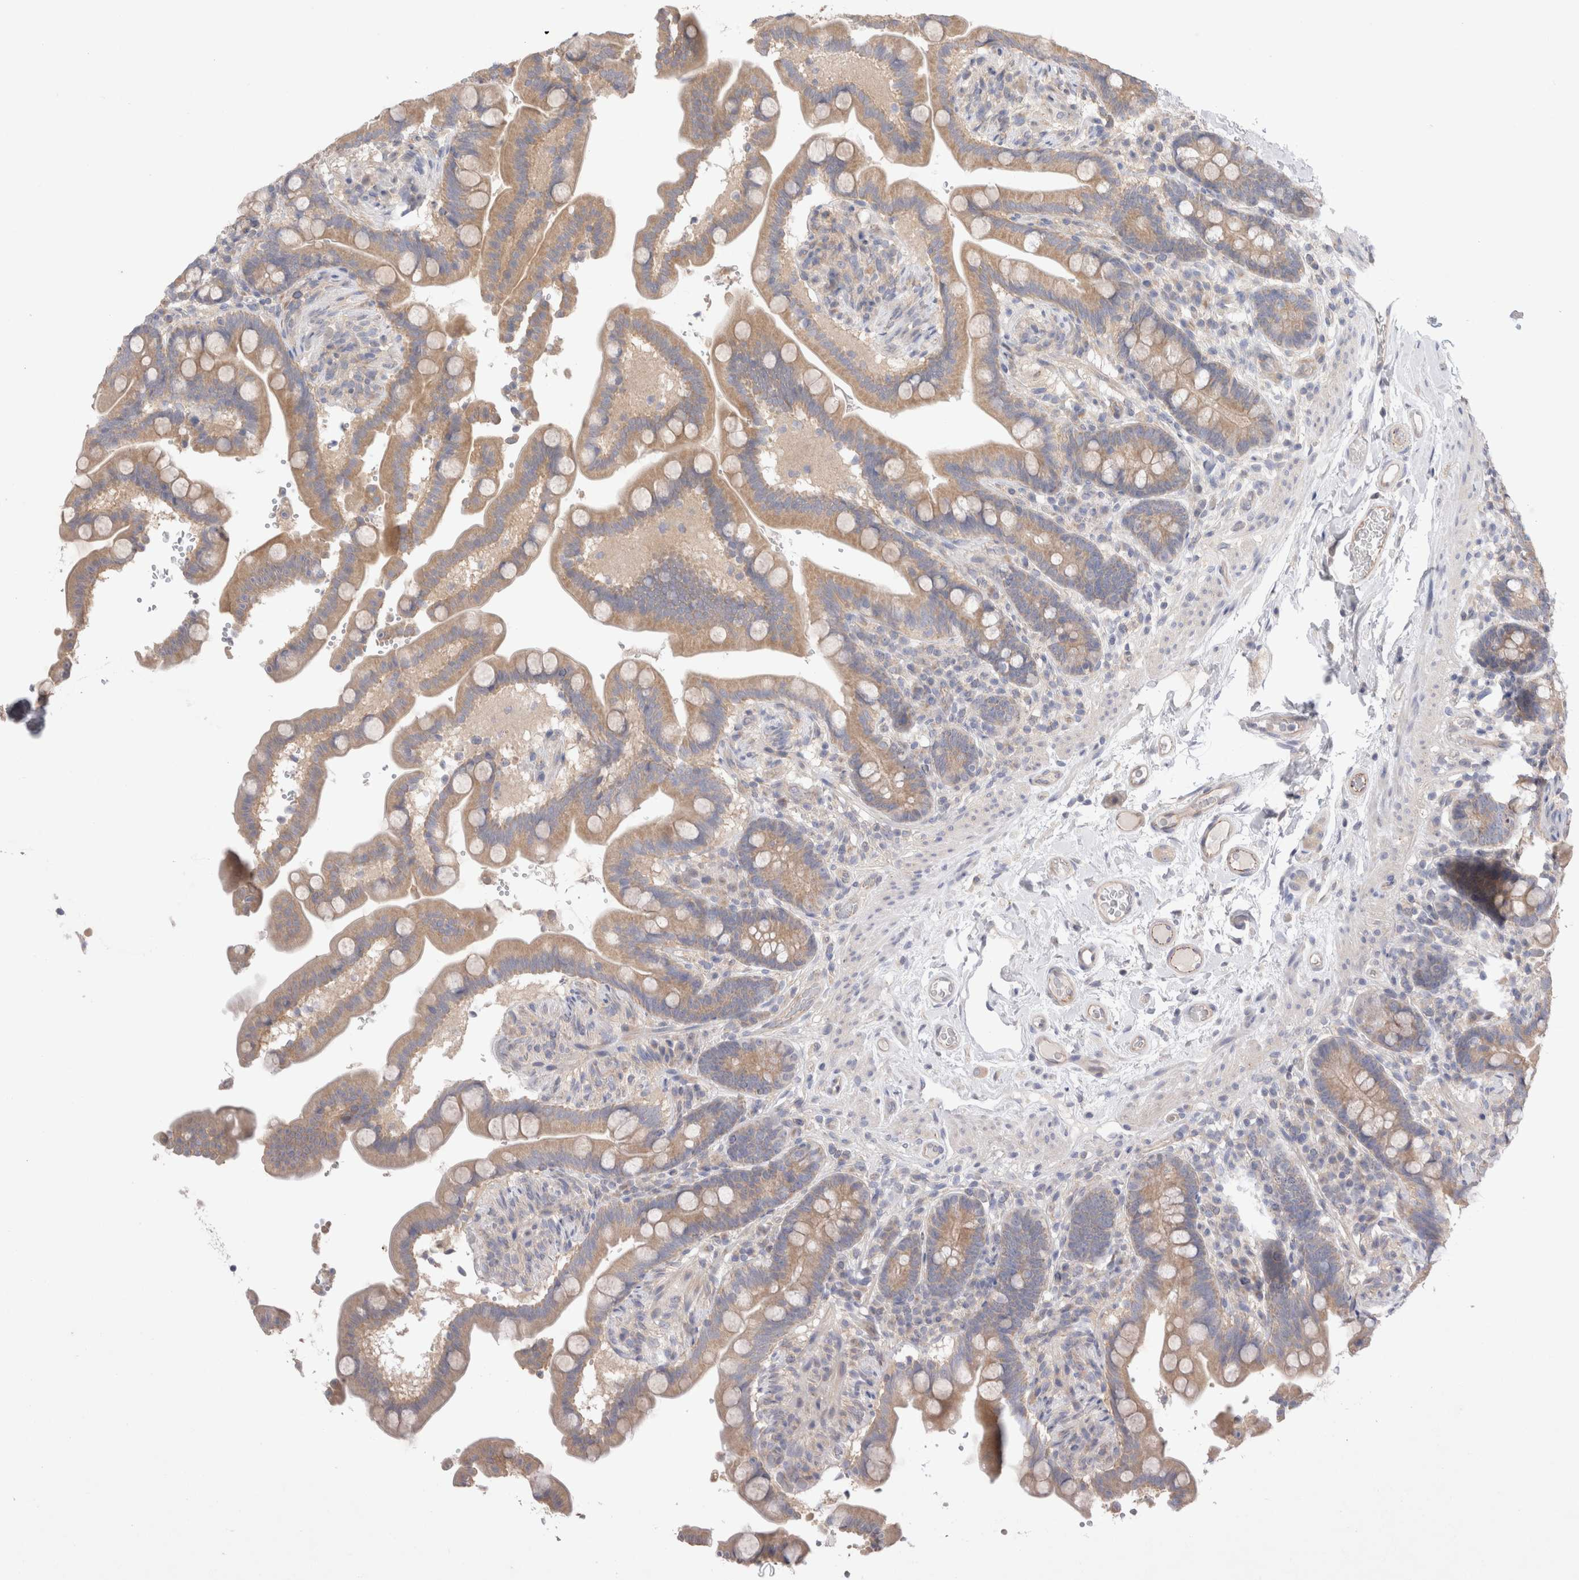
{"staining": {"intensity": "weak", "quantity": "25%-75%", "location": "cytoplasmic/membranous"}, "tissue": "colon", "cell_type": "Endothelial cells", "image_type": "normal", "snomed": [{"axis": "morphology", "description": "Normal tissue, NOS"}, {"axis": "topography", "description": "Smooth muscle"}, {"axis": "topography", "description": "Colon"}], "caption": "Human colon stained with a brown dye displays weak cytoplasmic/membranous positive staining in about 25%-75% of endothelial cells.", "gene": "IFT74", "patient": {"sex": "male", "age": 73}}